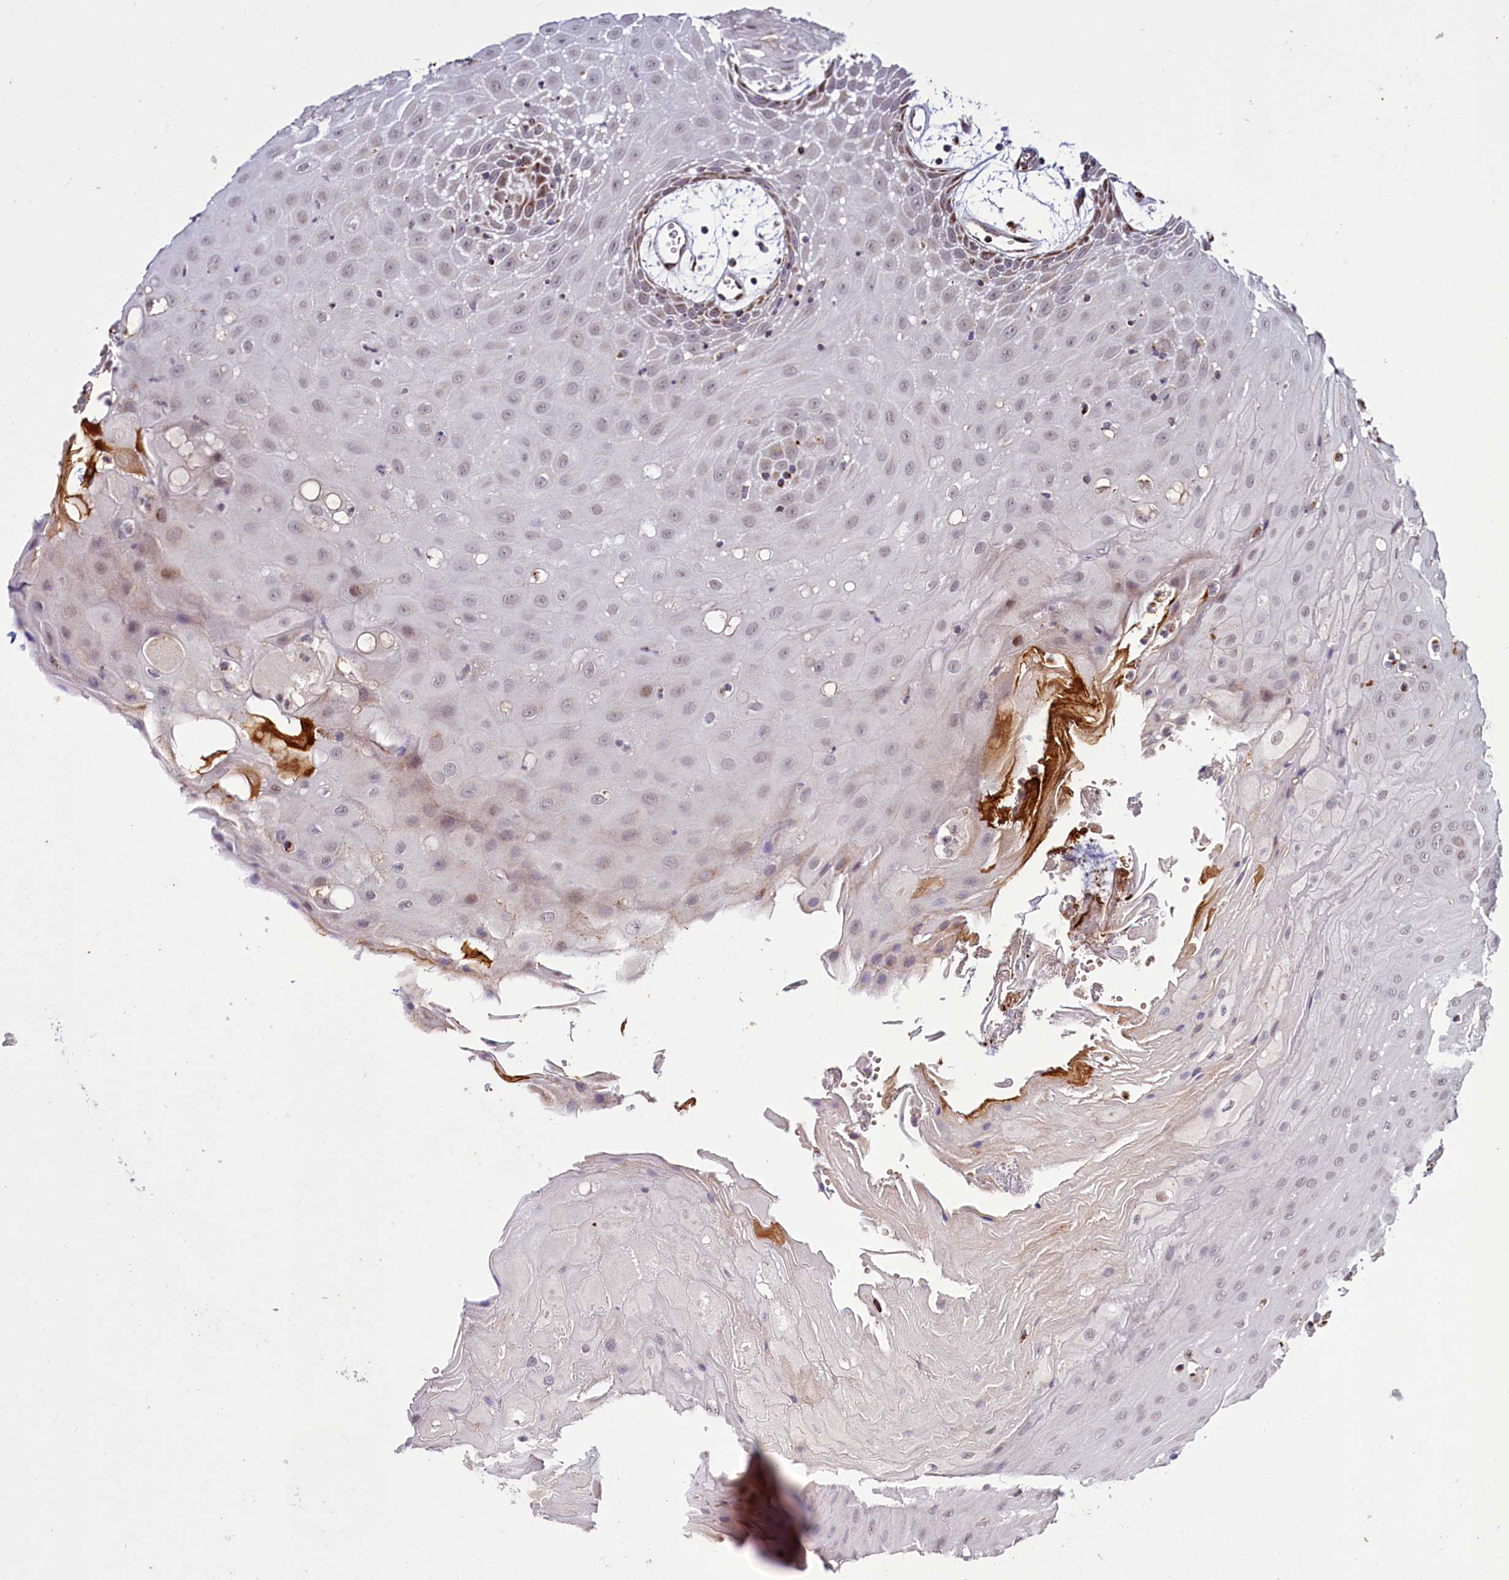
{"staining": {"intensity": "moderate", "quantity": ">75%", "location": "cytoplasmic/membranous"}, "tissue": "oral mucosa", "cell_type": "Squamous epithelial cells", "image_type": "normal", "snomed": [{"axis": "morphology", "description": "Normal tissue, NOS"}, {"axis": "topography", "description": "Skeletal muscle"}, {"axis": "topography", "description": "Oral tissue"}, {"axis": "topography", "description": "Salivary gland"}, {"axis": "topography", "description": "Peripheral nerve tissue"}], "caption": "There is medium levels of moderate cytoplasmic/membranous expression in squamous epithelial cells of normal oral mucosa, as demonstrated by immunohistochemical staining (brown color).", "gene": "DYNC2H1", "patient": {"sex": "male", "age": 54}}